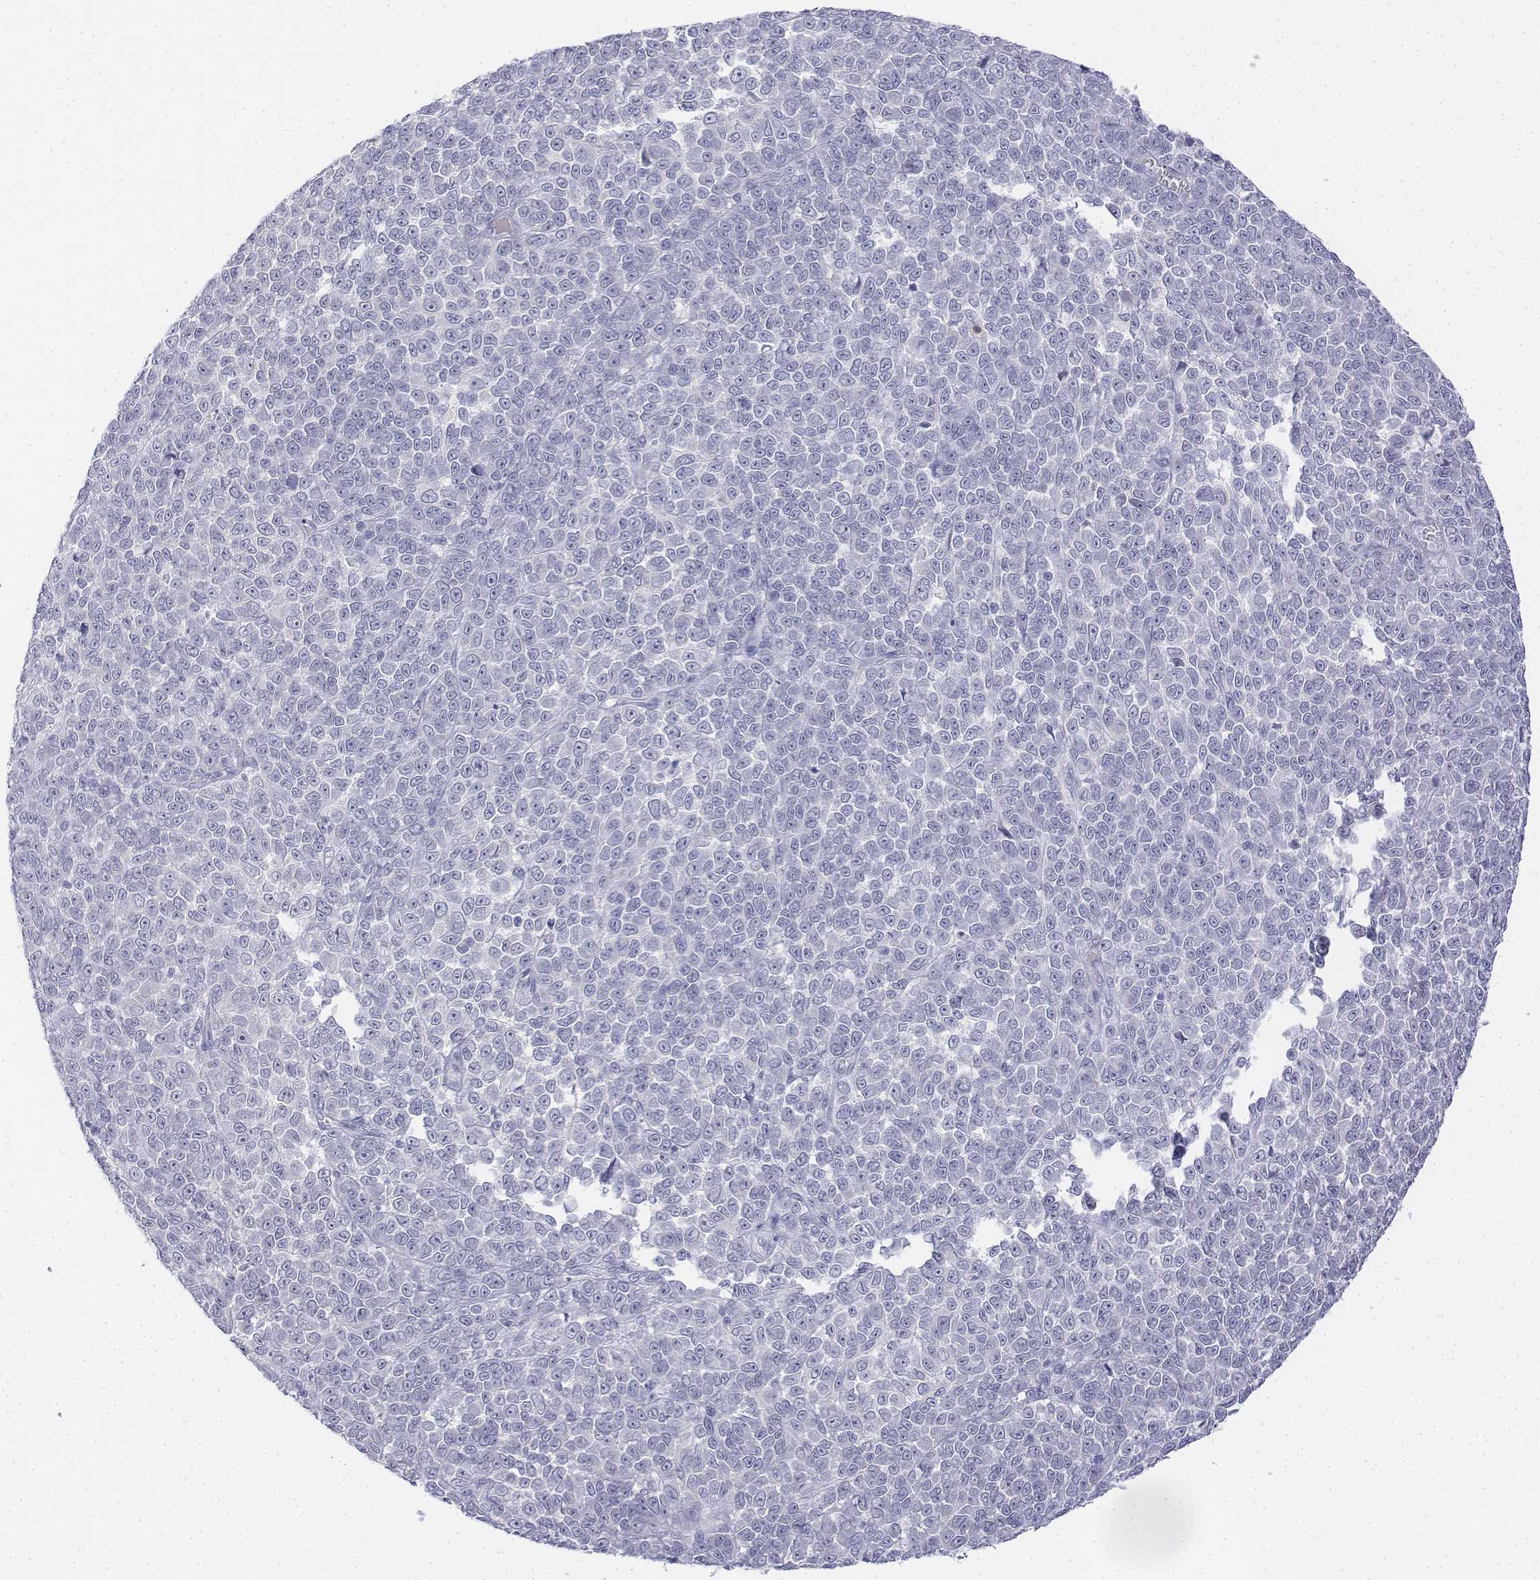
{"staining": {"intensity": "negative", "quantity": "none", "location": "none"}, "tissue": "melanoma", "cell_type": "Tumor cells", "image_type": "cancer", "snomed": [{"axis": "morphology", "description": "Malignant melanoma, NOS"}, {"axis": "topography", "description": "Skin"}], "caption": "Protein analysis of malignant melanoma demonstrates no significant positivity in tumor cells.", "gene": "CD3E", "patient": {"sex": "female", "age": 95}}